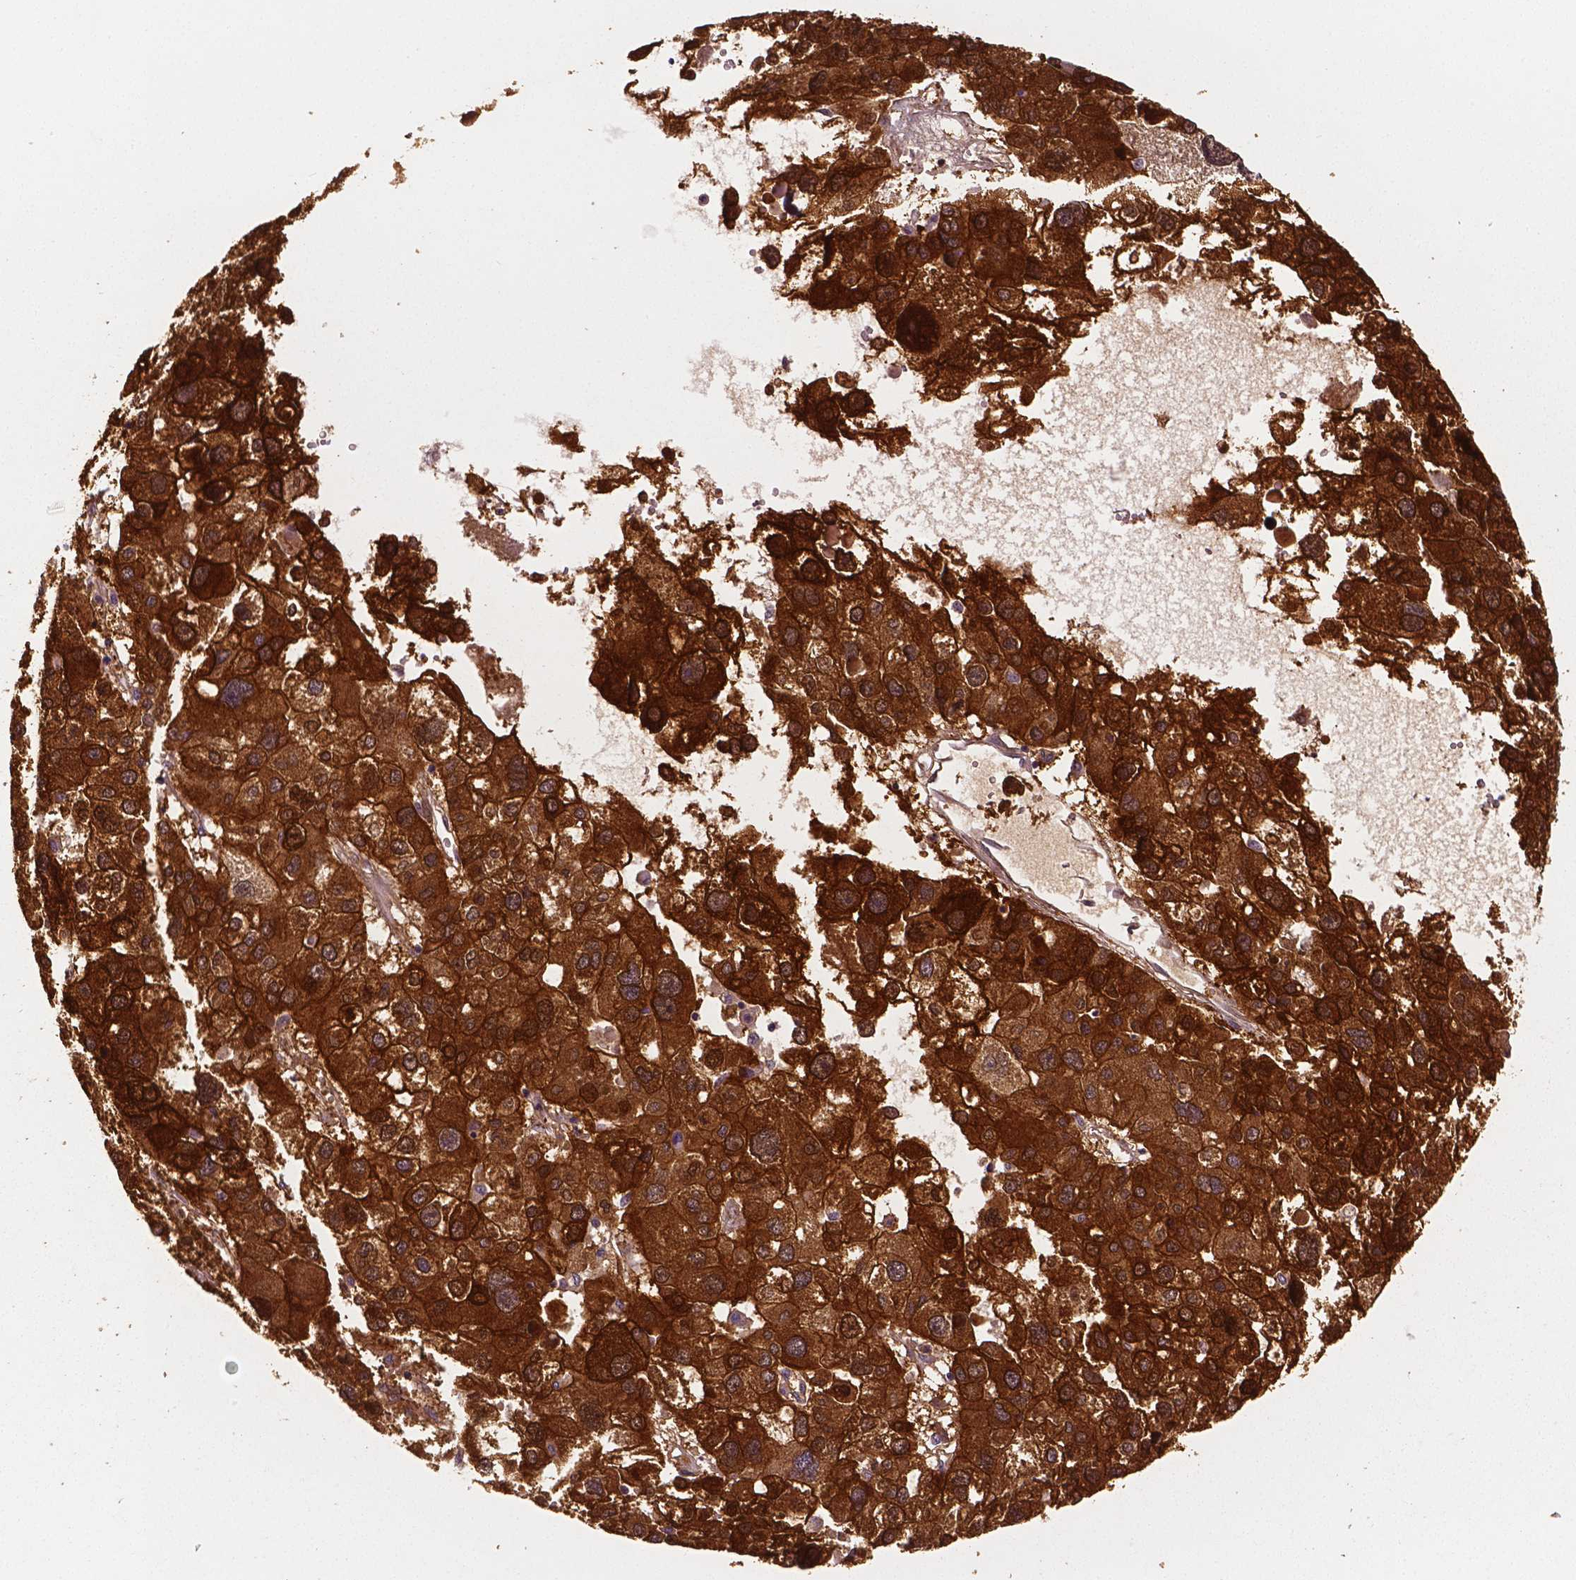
{"staining": {"intensity": "strong", "quantity": ">75%", "location": "cytoplasmic/membranous,nuclear"}, "tissue": "liver cancer", "cell_type": "Tumor cells", "image_type": "cancer", "snomed": [{"axis": "morphology", "description": "Carcinoma, Hepatocellular, NOS"}, {"axis": "topography", "description": "Liver"}], "caption": "High-magnification brightfield microscopy of liver cancer stained with DAB (brown) and counterstained with hematoxylin (blue). tumor cells exhibit strong cytoplasmic/membranous and nuclear expression is present in approximately>75% of cells.", "gene": "PHGDH", "patient": {"sex": "male", "age": 73}}